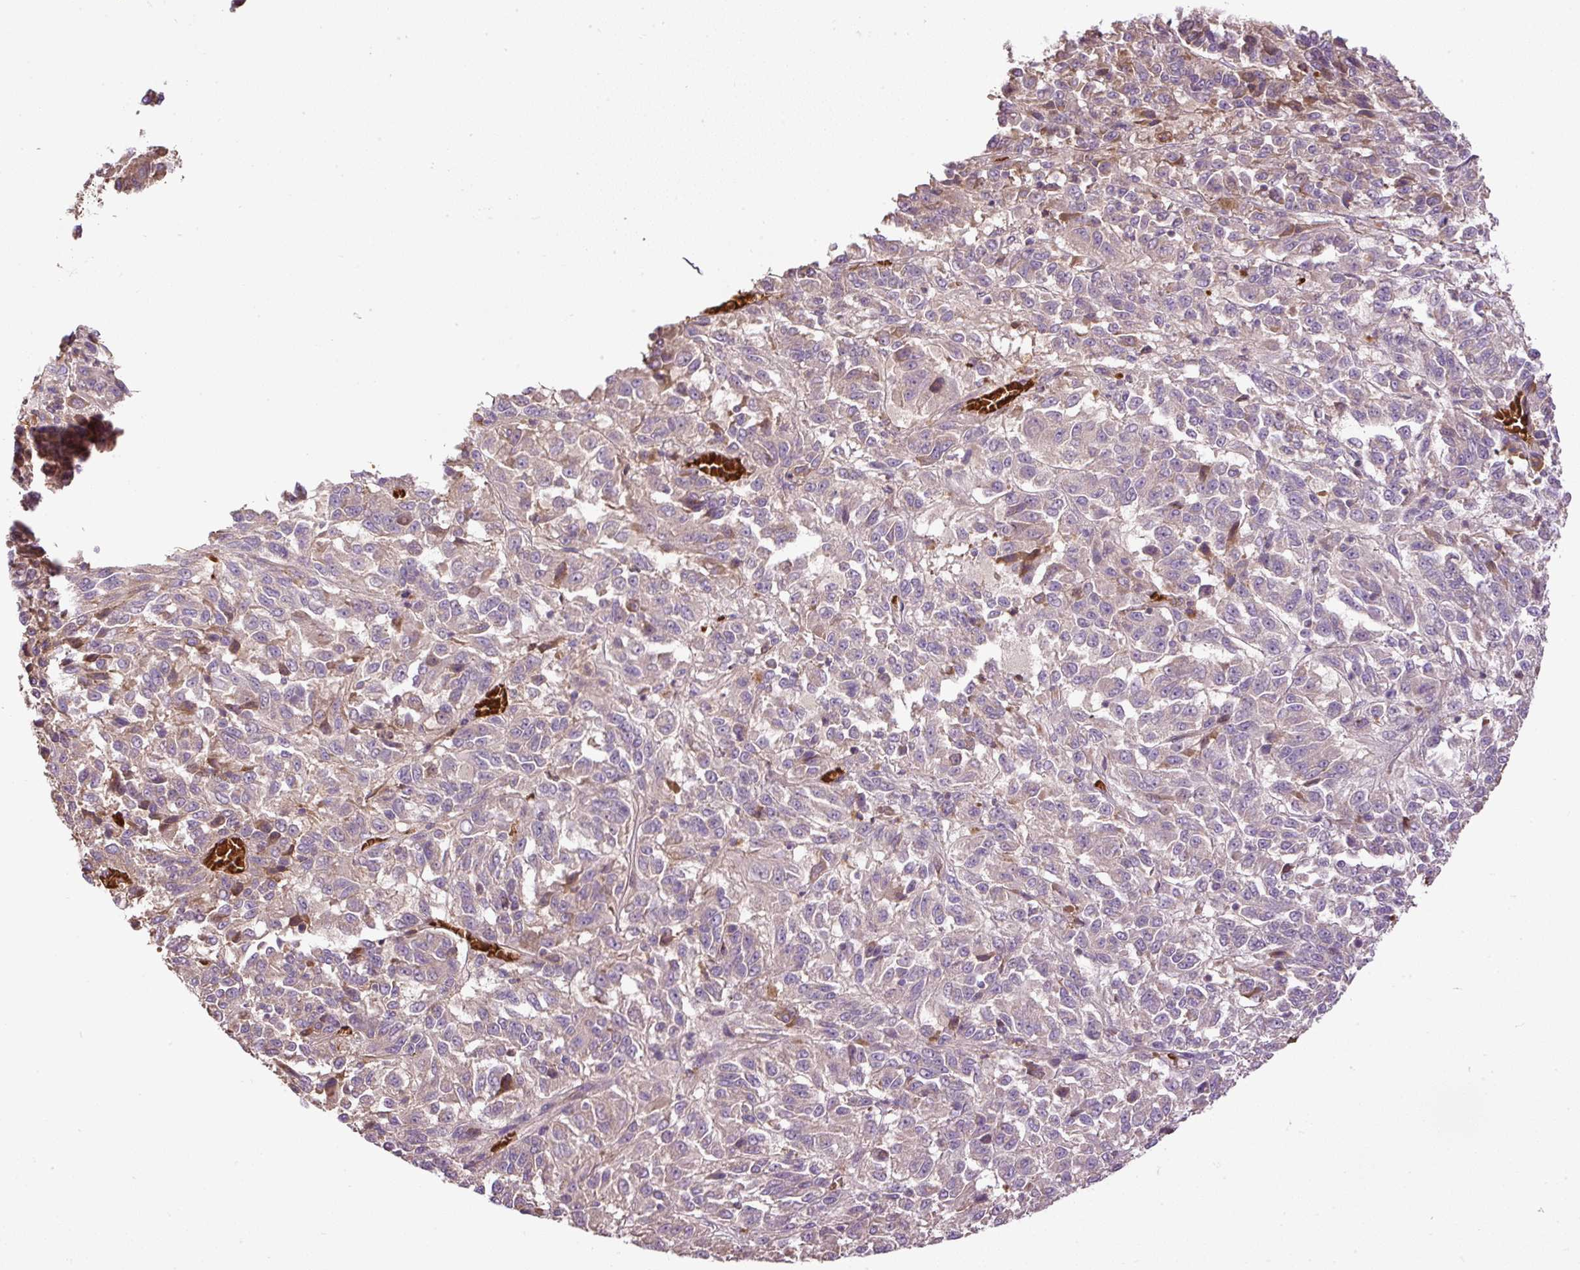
{"staining": {"intensity": "negative", "quantity": "none", "location": "none"}, "tissue": "melanoma", "cell_type": "Tumor cells", "image_type": "cancer", "snomed": [{"axis": "morphology", "description": "Malignant melanoma, Metastatic site"}, {"axis": "topography", "description": "Lung"}], "caption": "Immunohistochemical staining of human melanoma exhibits no significant expression in tumor cells.", "gene": "CXCL13", "patient": {"sex": "male", "age": 64}}